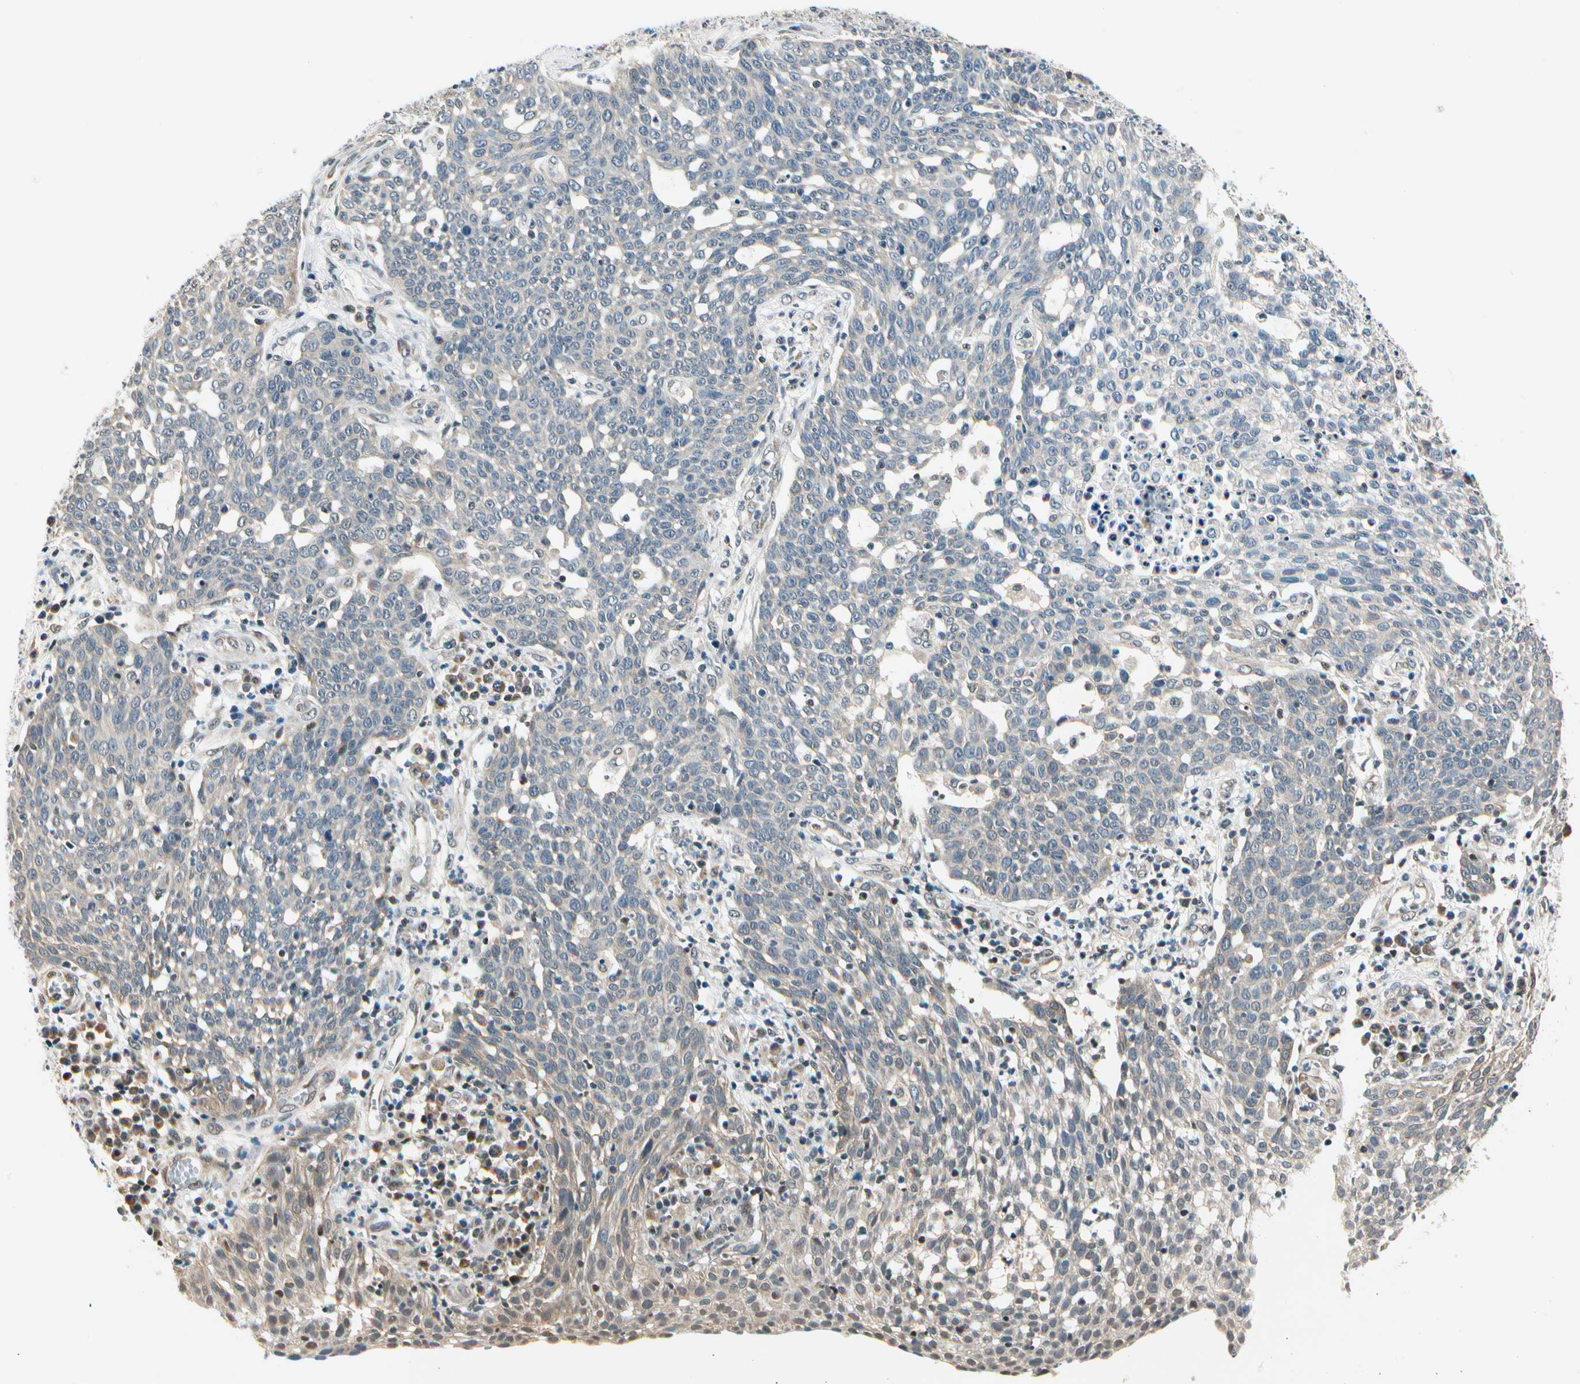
{"staining": {"intensity": "weak", "quantity": "<25%", "location": "cytoplasmic/membranous"}, "tissue": "cervical cancer", "cell_type": "Tumor cells", "image_type": "cancer", "snomed": [{"axis": "morphology", "description": "Squamous cell carcinoma, NOS"}, {"axis": "topography", "description": "Cervix"}], "caption": "Histopathology image shows no protein staining in tumor cells of cervical squamous cell carcinoma tissue.", "gene": "PDK2", "patient": {"sex": "female", "age": 34}}